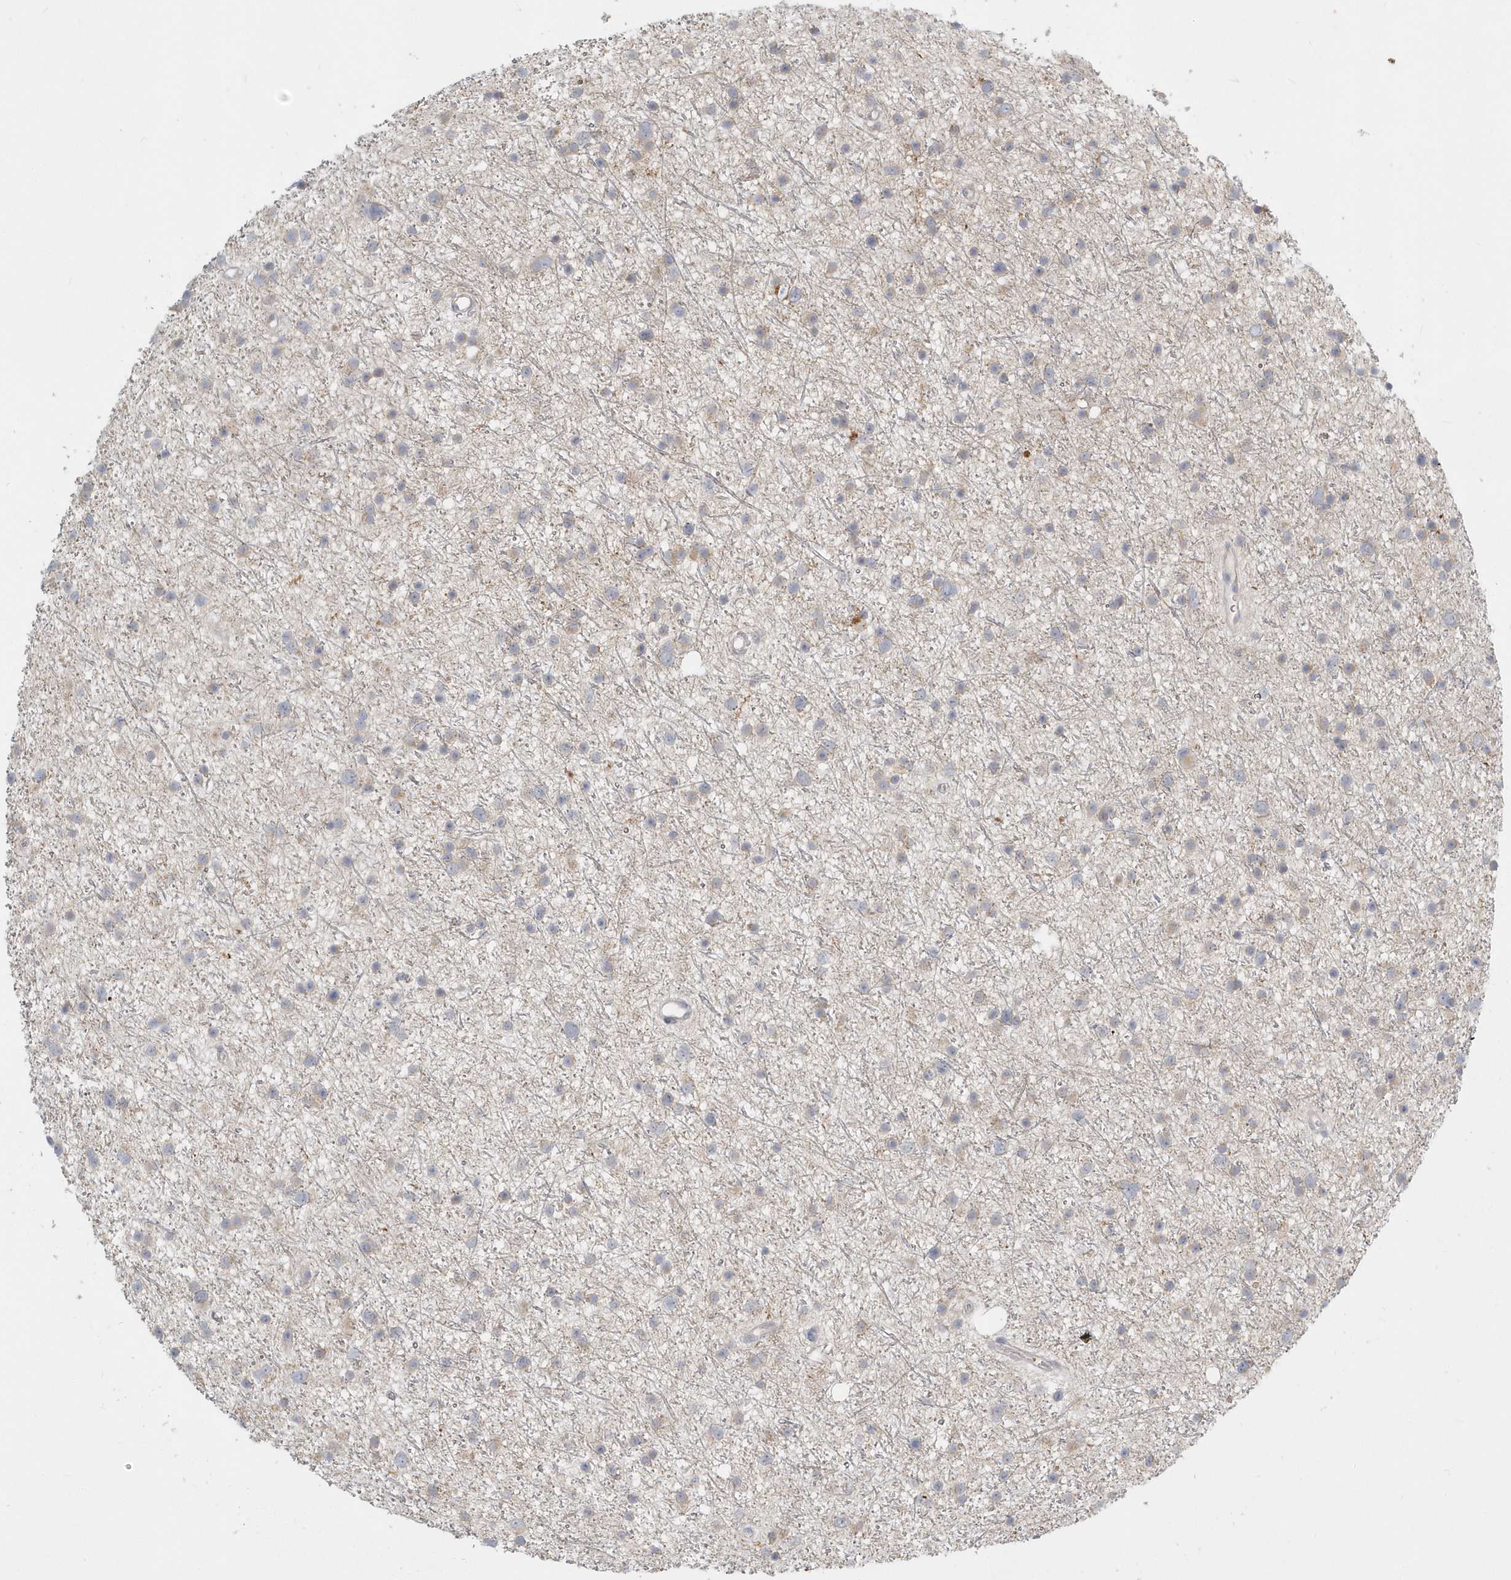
{"staining": {"intensity": "negative", "quantity": "none", "location": "none"}, "tissue": "glioma", "cell_type": "Tumor cells", "image_type": "cancer", "snomed": [{"axis": "morphology", "description": "Glioma, malignant, Low grade"}, {"axis": "topography", "description": "Cerebral cortex"}], "caption": "An immunohistochemistry (IHC) photomicrograph of malignant low-grade glioma is shown. There is no staining in tumor cells of malignant low-grade glioma.", "gene": "NAPB", "patient": {"sex": "female", "age": 39}}